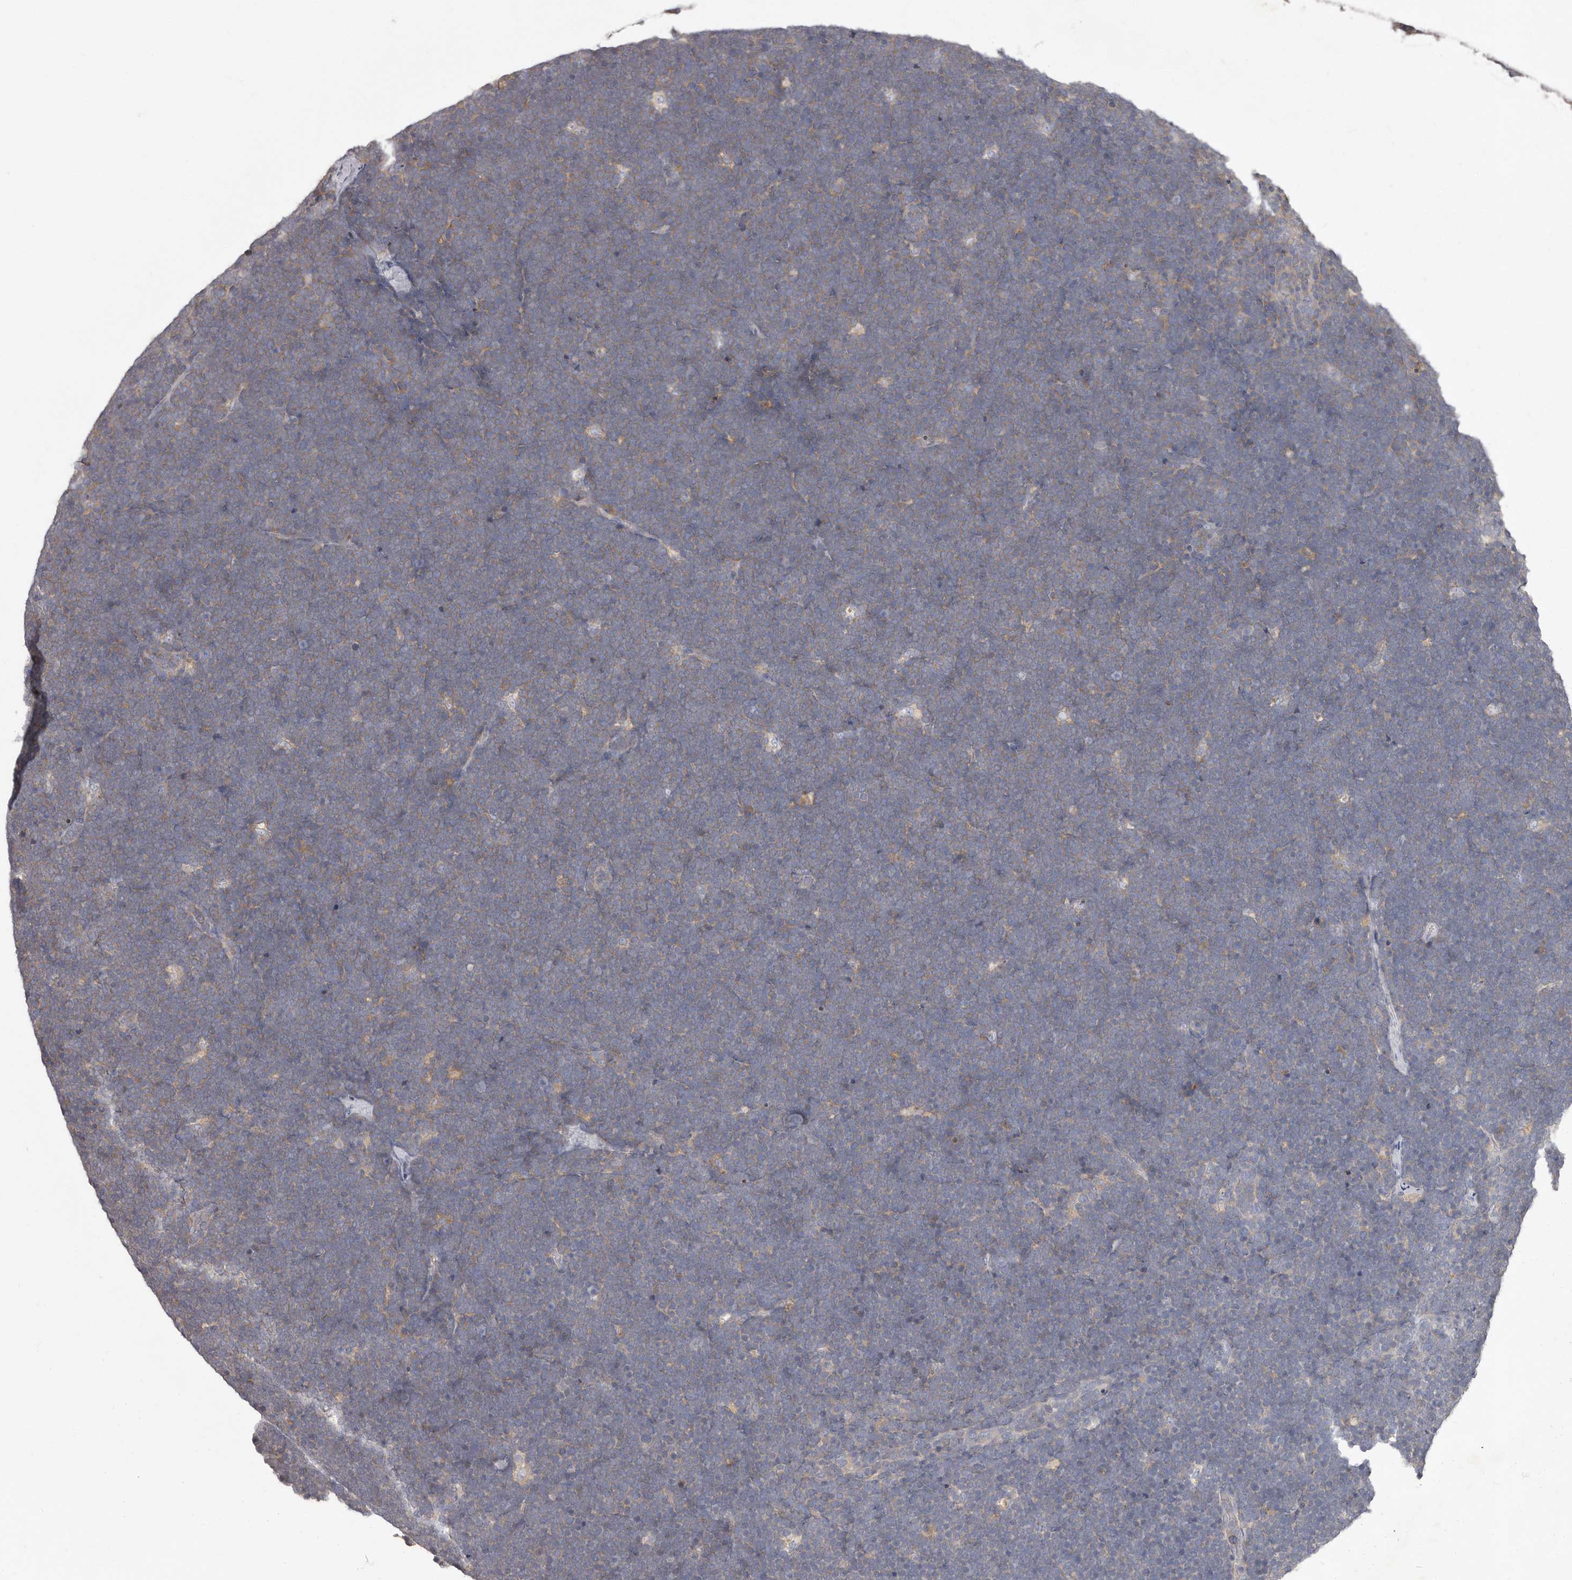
{"staining": {"intensity": "negative", "quantity": "none", "location": "none"}, "tissue": "lymphoma", "cell_type": "Tumor cells", "image_type": "cancer", "snomed": [{"axis": "morphology", "description": "Malignant lymphoma, non-Hodgkin's type, High grade"}, {"axis": "topography", "description": "Lymph node"}], "caption": "DAB immunohistochemical staining of lymphoma reveals no significant expression in tumor cells.", "gene": "APEH", "patient": {"sex": "male", "age": 13}}